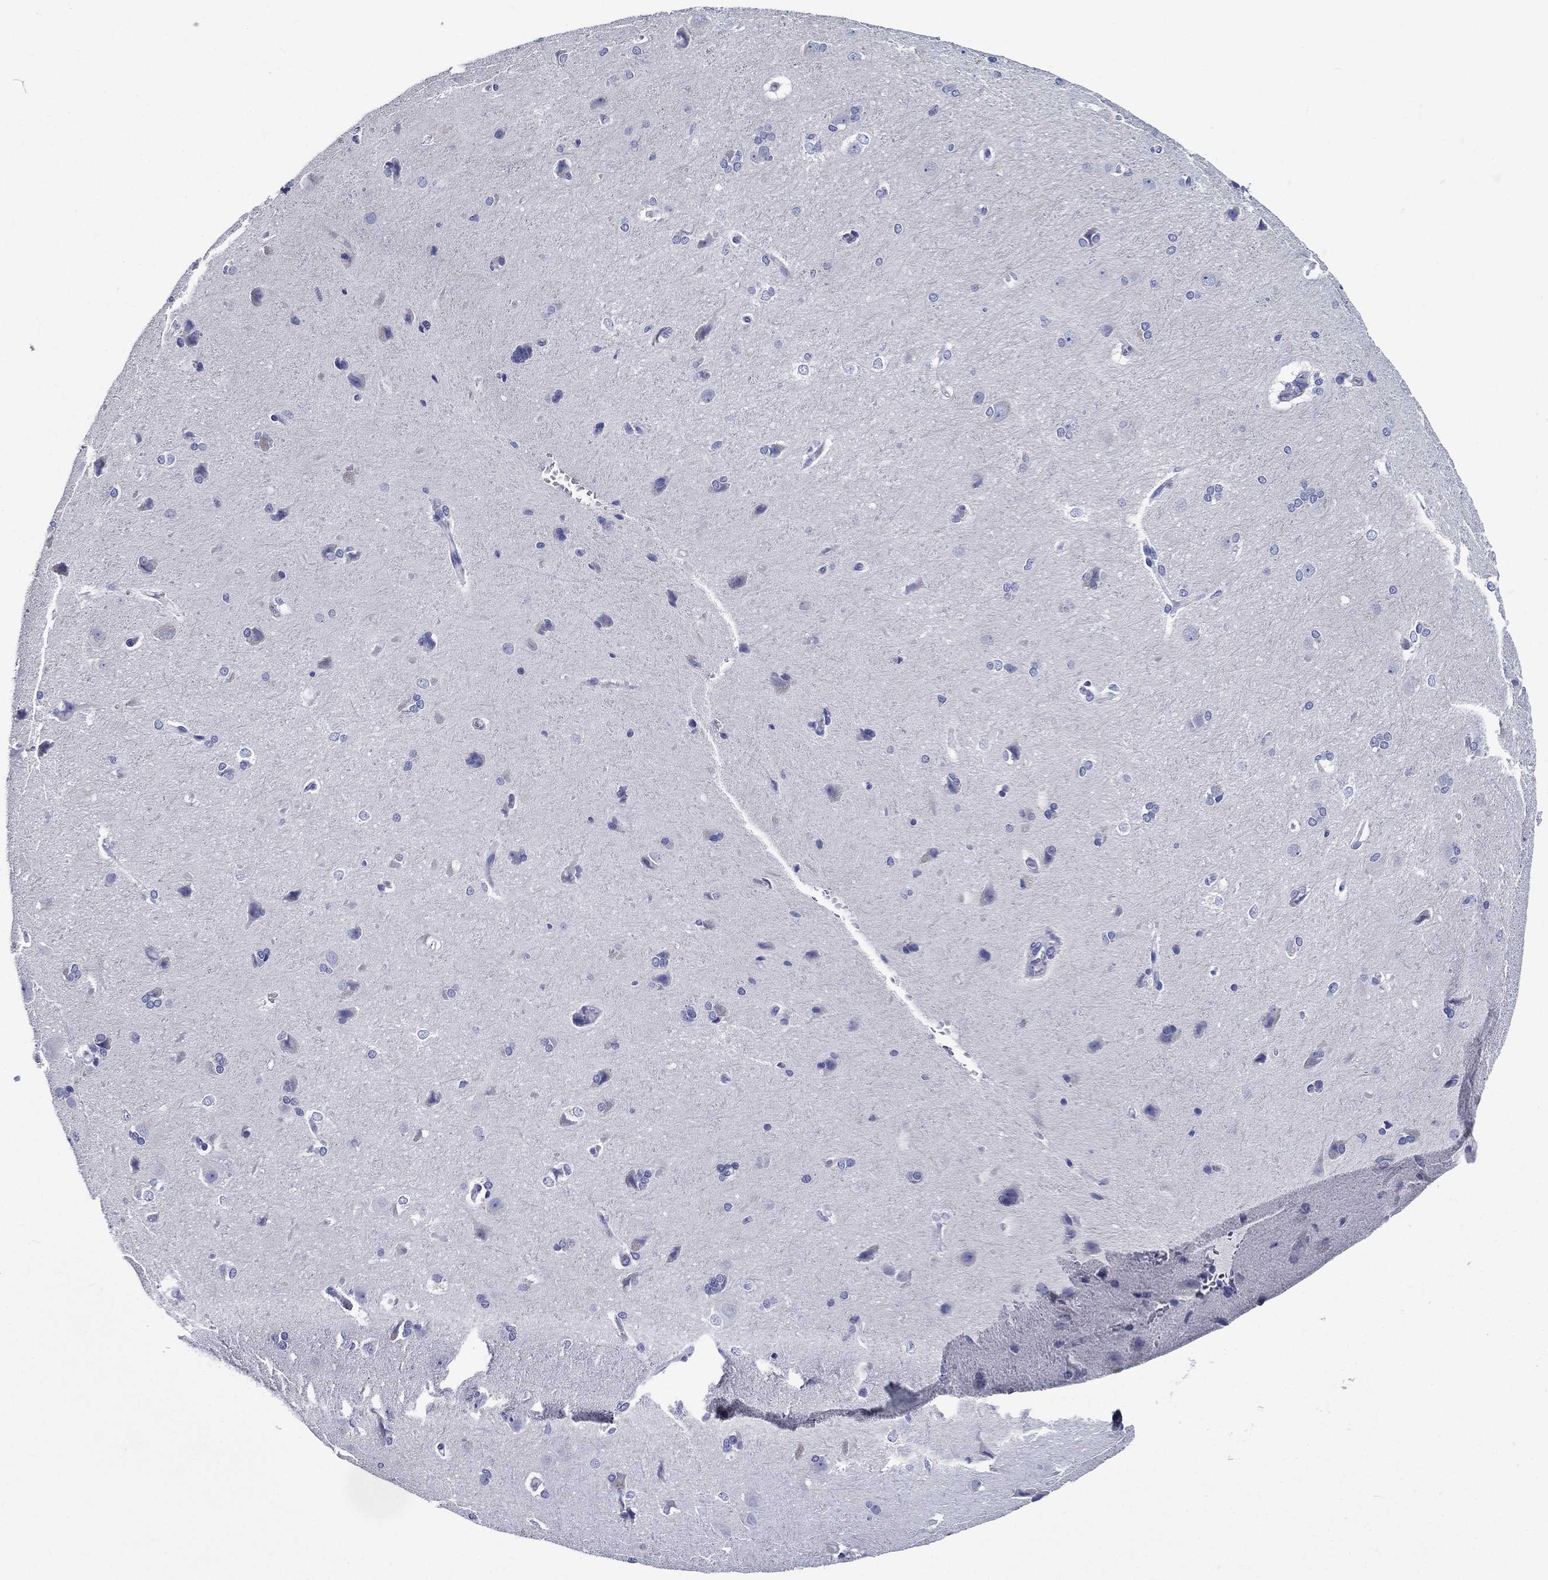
{"staining": {"intensity": "negative", "quantity": "none", "location": "none"}, "tissue": "cerebral cortex", "cell_type": "Endothelial cells", "image_type": "normal", "snomed": [{"axis": "morphology", "description": "Normal tissue, NOS"}, {"axis": "topography", "description": "Cerebral cortex"}], "caption": "Unremarkable cerebral cortex was stained to show a protein in brown. There is no significant positivity in endothelial cells. Nuclei are stained in blue.", "gene": "ACE2", "patient": {"sex": "male", "age": 57}}